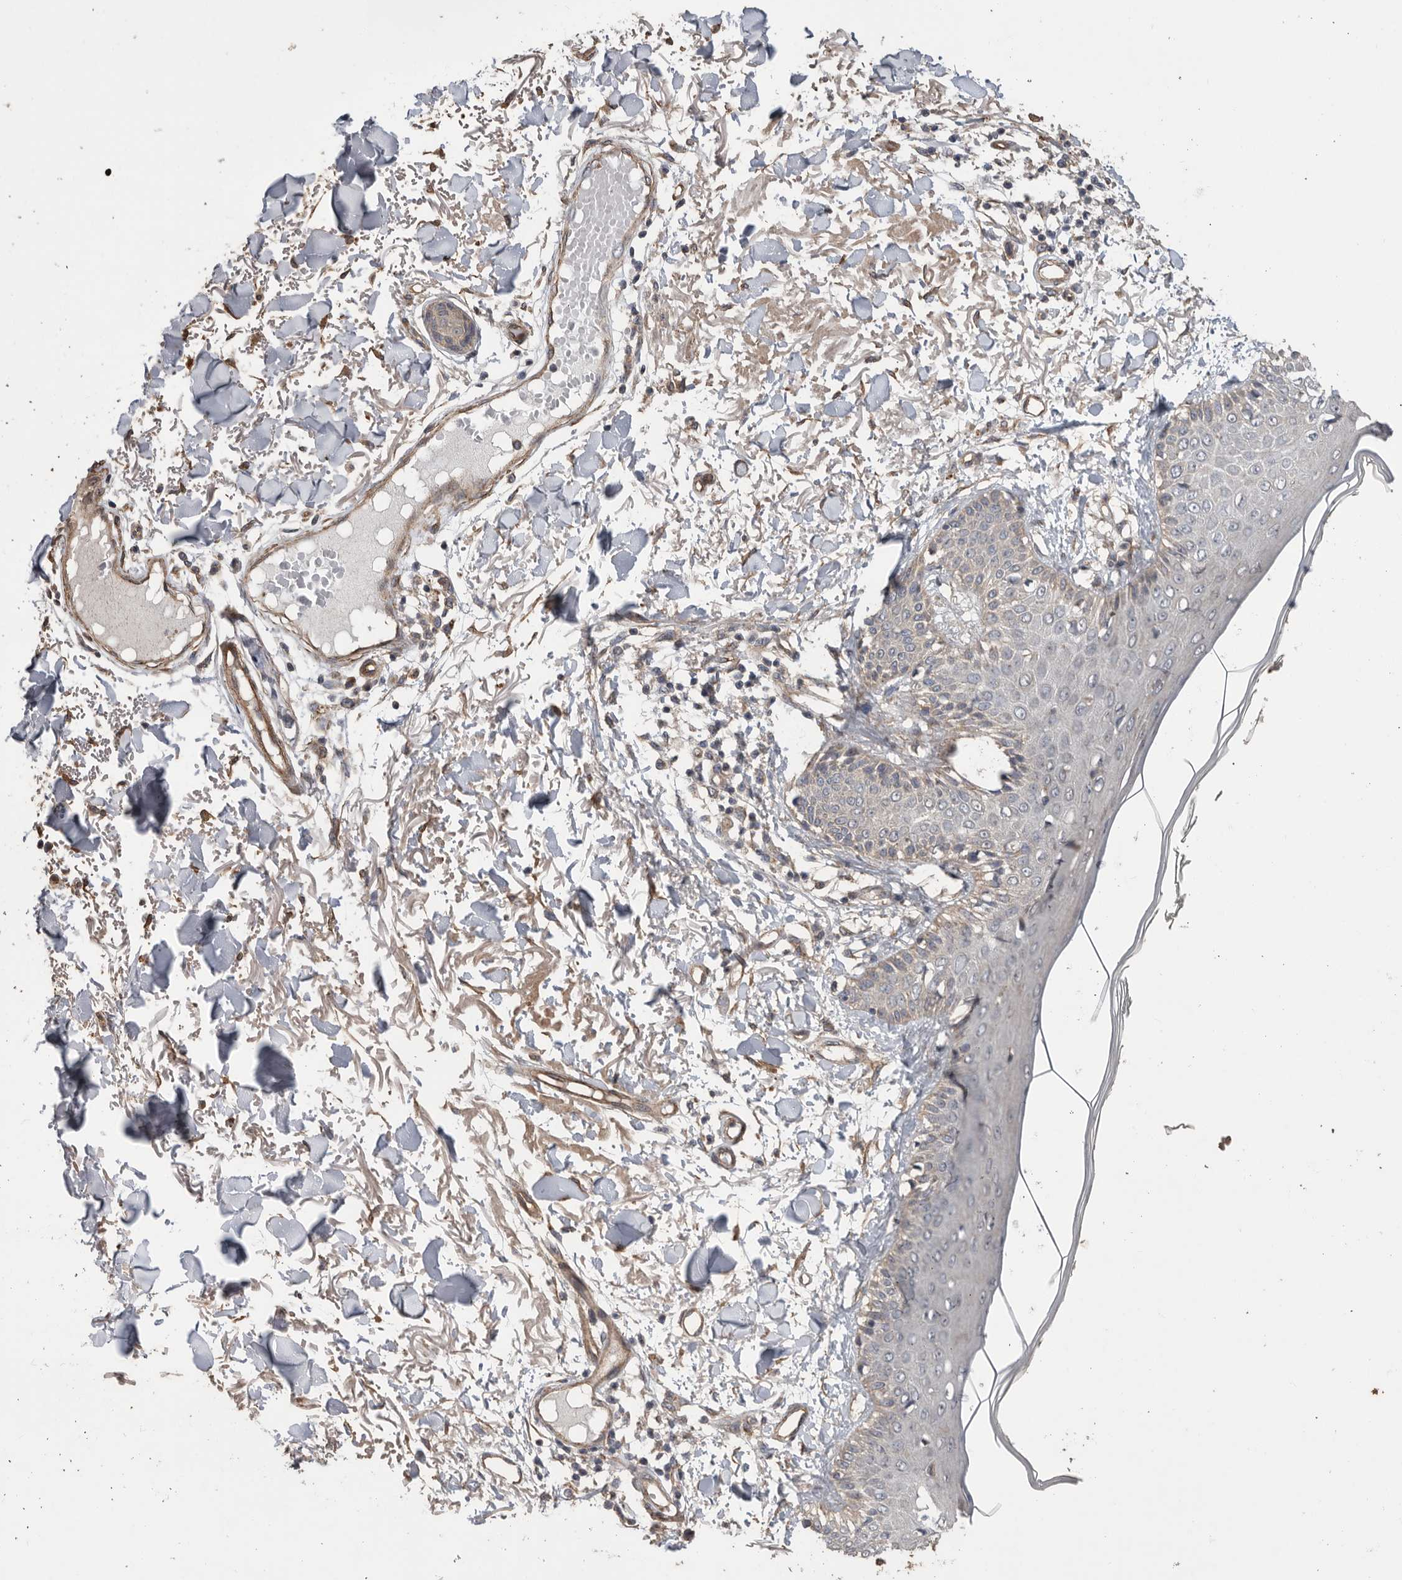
{"staining": {"intensity": "moderate", "quantity": "25%-75%", "location": "cytoplasmic/membranous"}, "tissue": "skin", "cell_type": "Fibroblasts", "image_type": "normal", "snomed": [{"axis": "morphology", "description": "Normal tissue, NOS"}, {"axis": "morphology", "description": "Squamous cell carcinoma, NOS"}, {"axis": "topography", "description": "Skin"}, {"axis": "topography", "description": "Peripheral nerve tissue"}], "caption": "IHC of normal human skin shows medium levels of moderate cytoplasmic/membranous positivity in about 25%-75% of fibroblasts.", "gene": "PODXL2", "patient": {"sex": "male", "age": 83}}